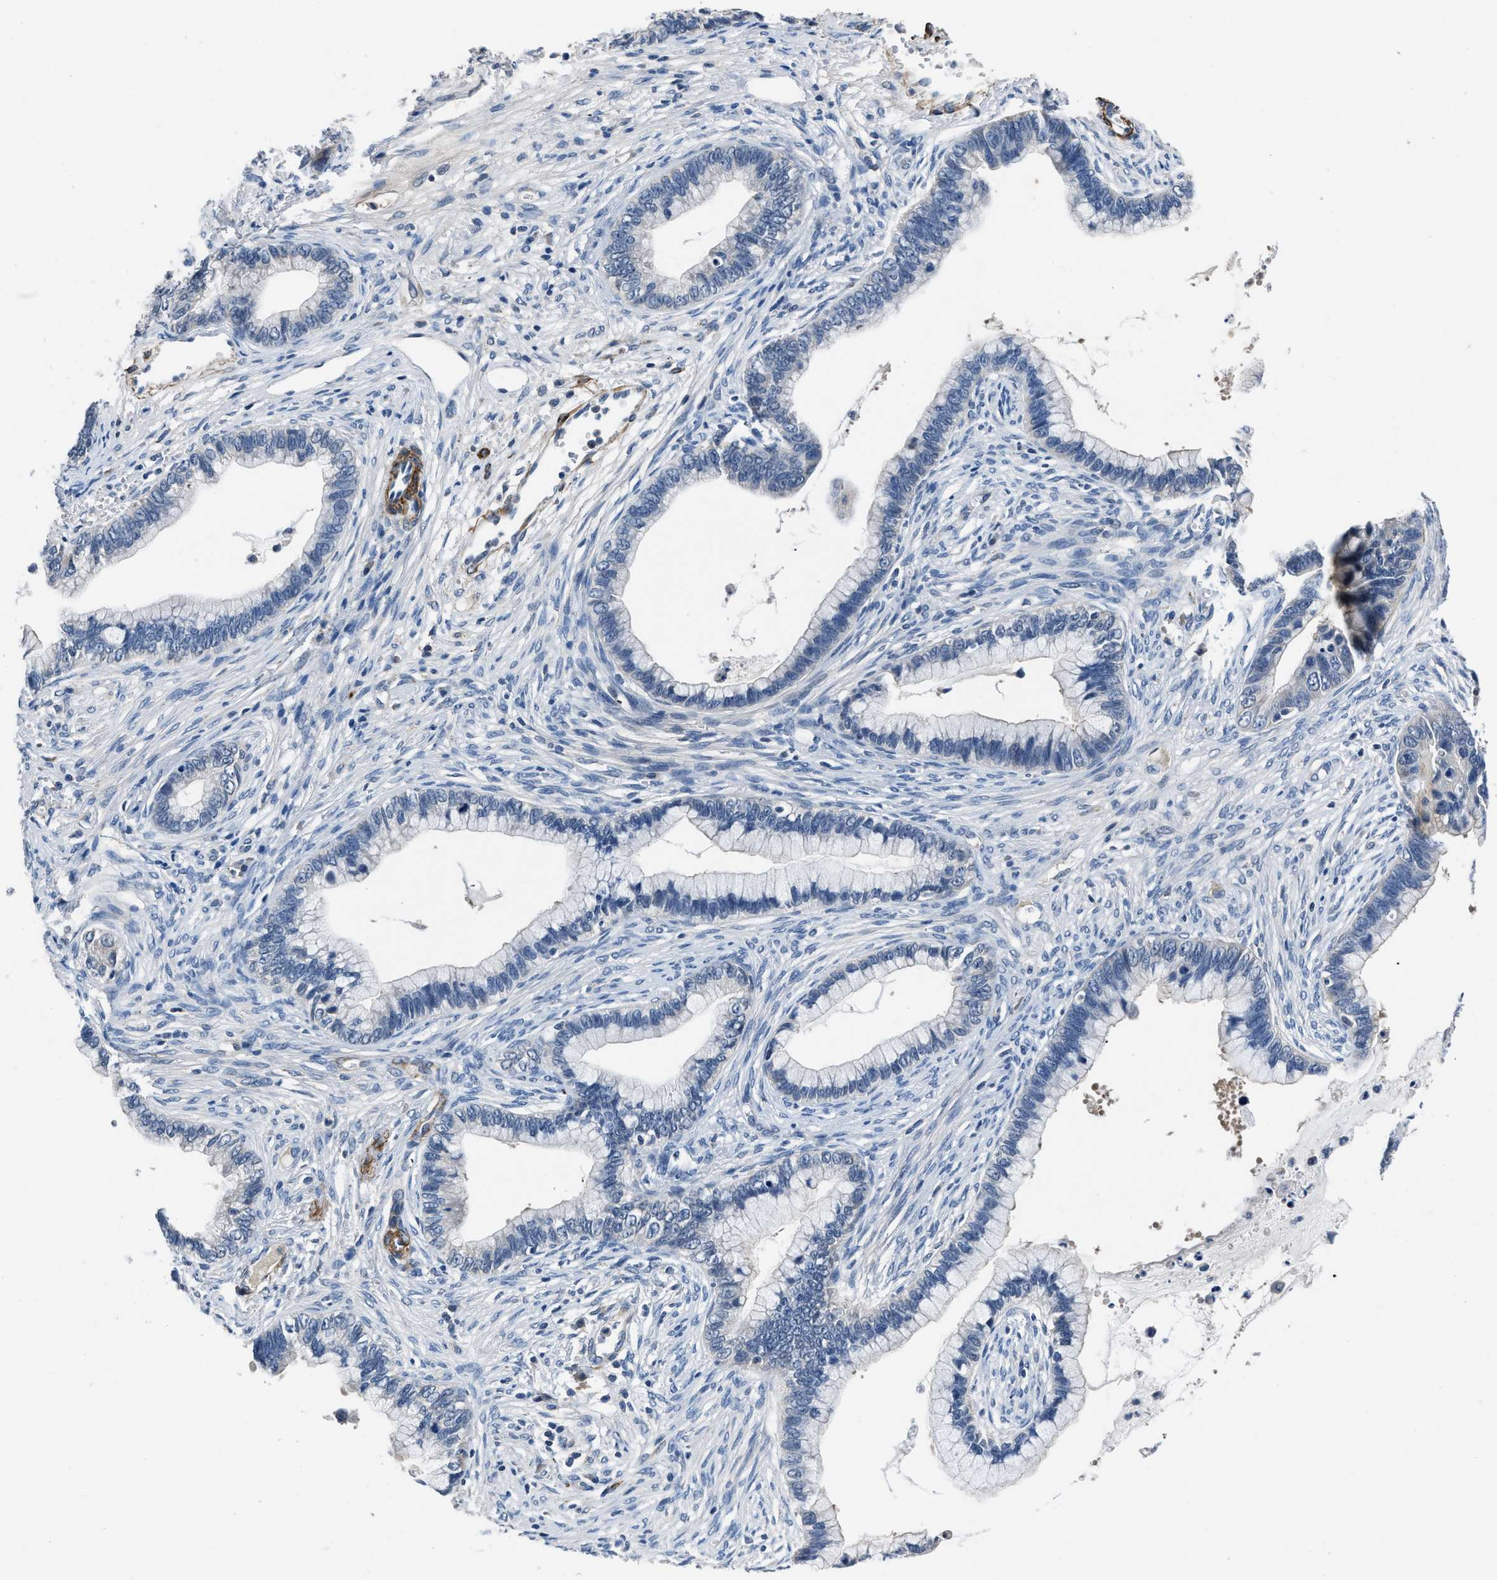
{"staining": {"intensity": "negative", "quantity": "none", "location": "none"}, "tissue": "cervical cancer", "cell_type": "Tumor cells", "image_type": "cancer", "snomed": [{"axis": "morphology", "description": "Adenocarcinoma, NOS"}, {"axis": "topography", "description": "Cervix"}], "caption": "The image exhibits no significant expression in tumor cells of adenocarcinoma (cervical).", "gene": "LANCL2", "patient": {"sex": "female", "age": 44}}